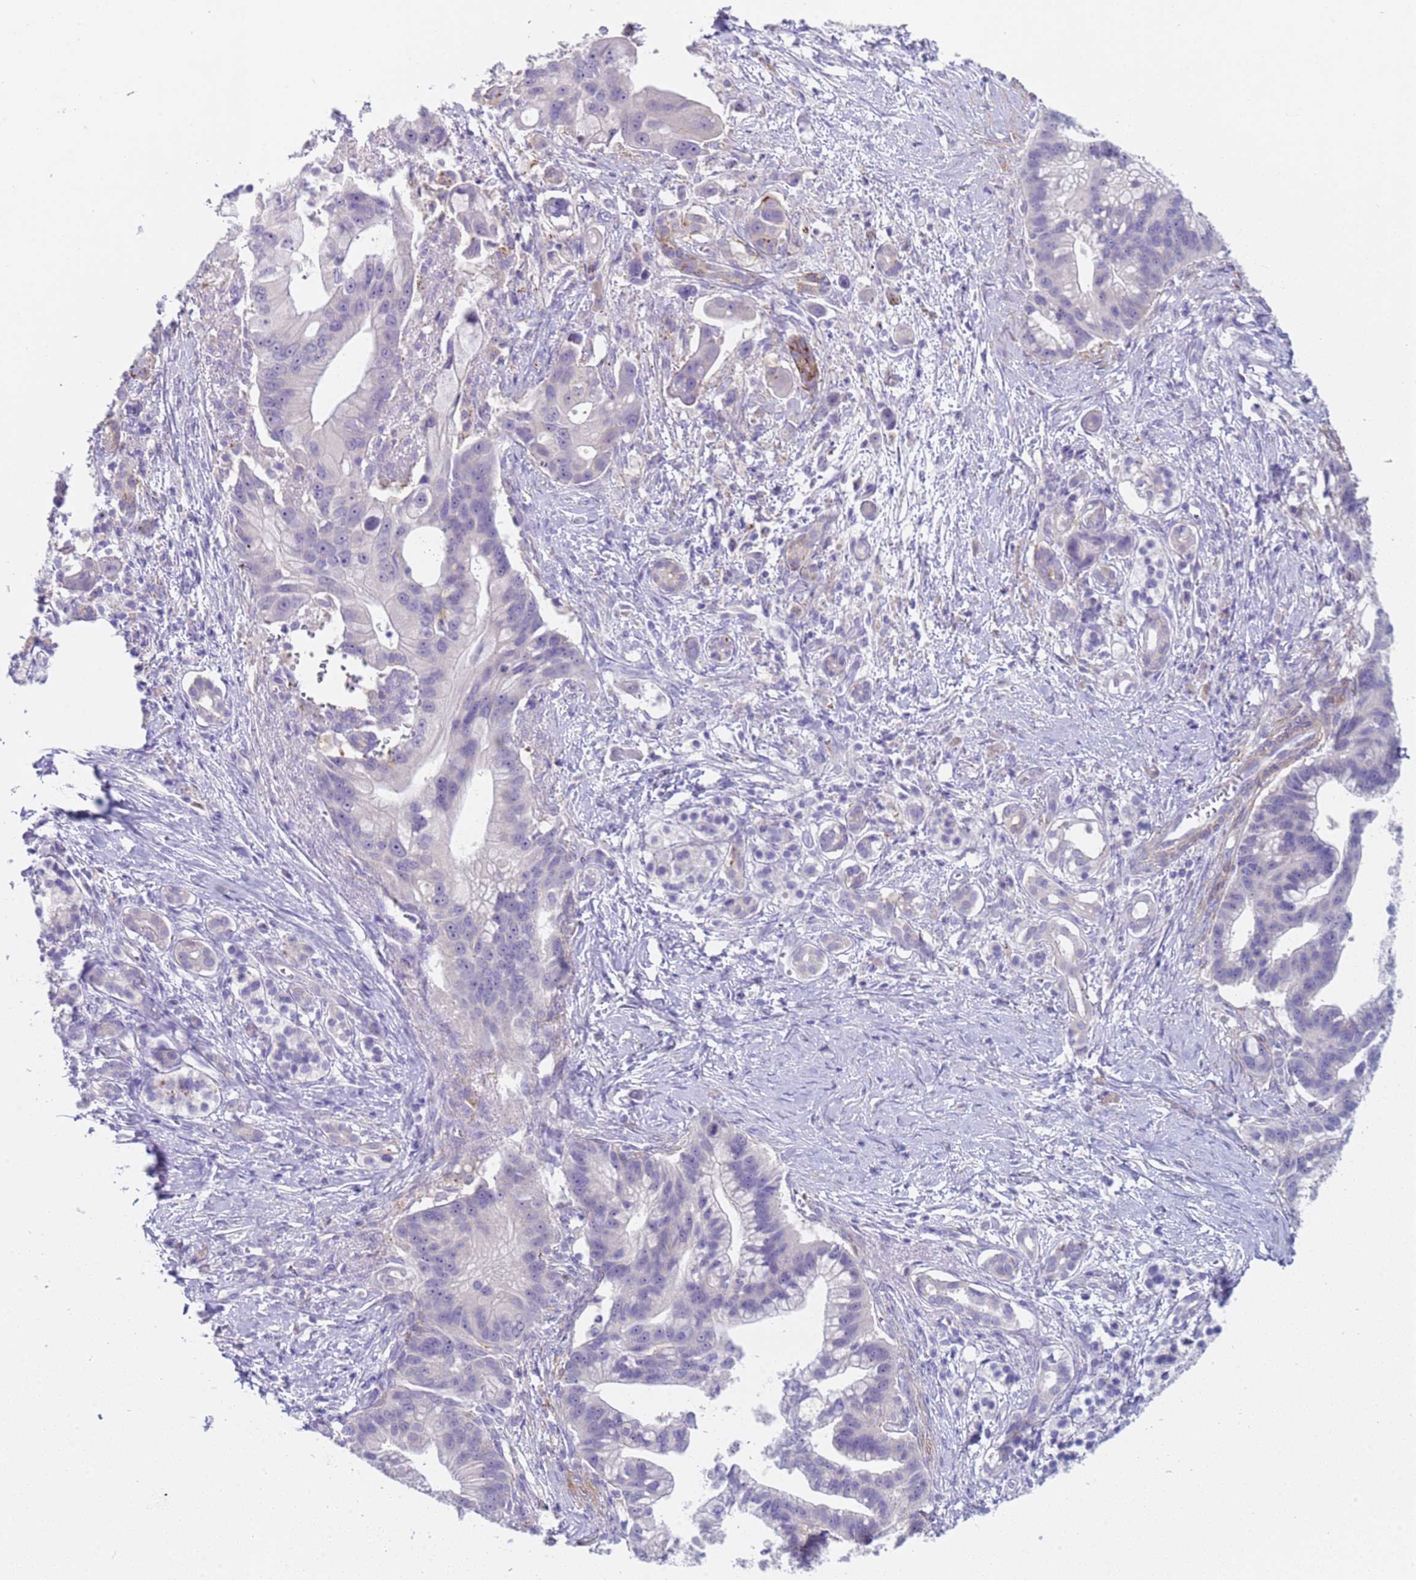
{"staining": {"intensity": "negative", "quantity": "none", "location": "none"}, "tissue": "pancreatic cancer", "cell_type": "Tumor cells", "image_type": "cancer", "snomed": [{"axis": "morphology", "description": "Adenocarcinoma, NOS"}, {"axis": "topography", "description": "Pancreas"}], "caption": "Immunohistochemical staining of human pancreatic cancer reveals no significant positivity in tumor cells.", "gene": "KBTBD3", "patient": {"sex": "male", "age": 68}}